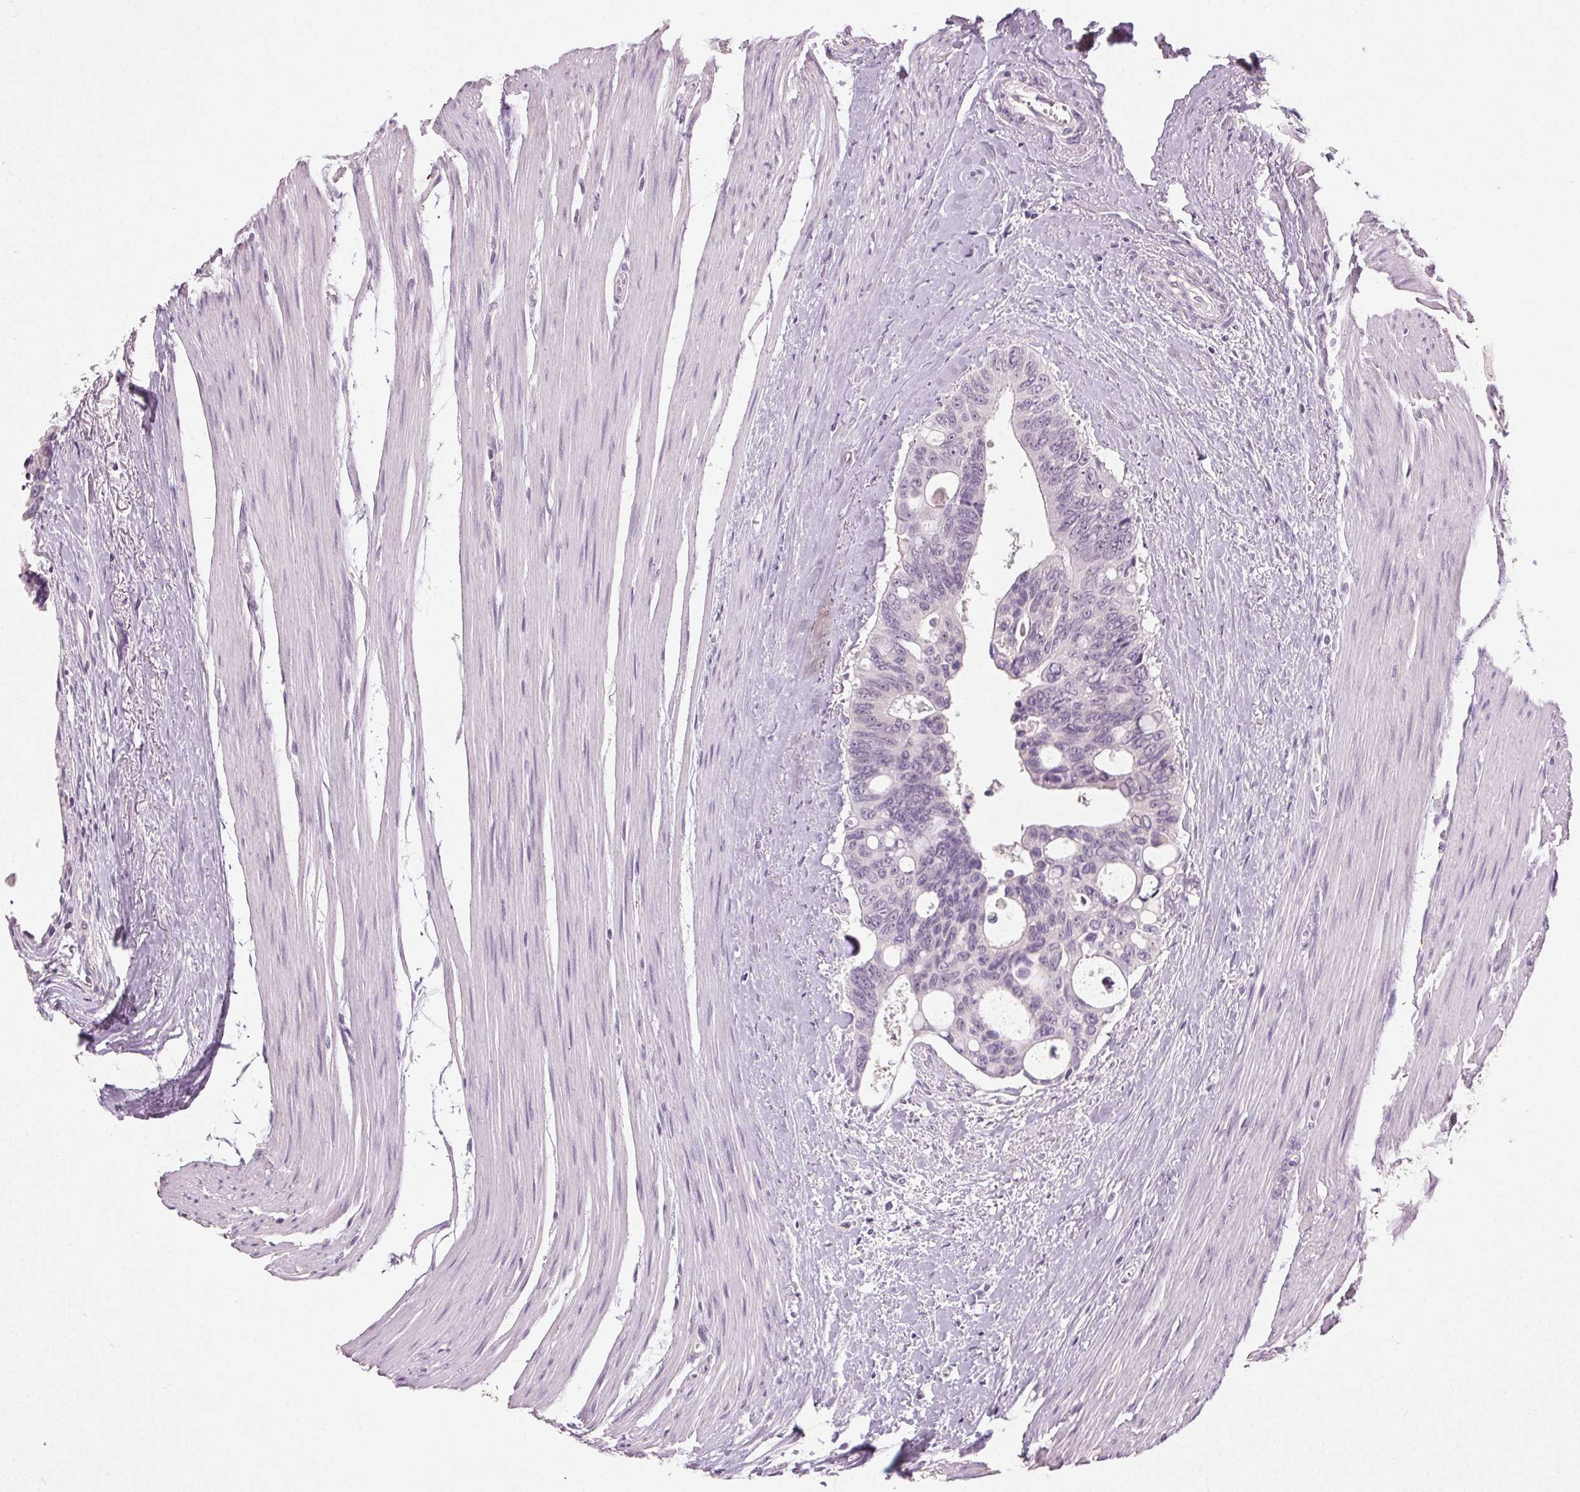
{"staining": {"intensity": "negative", "quantity": "none", "location": "none"}, "tissue": "colorectal cancer", "cell_type": "Tumor cells", "image_type": "cancer", "snomed": [{"axis": "morphology", "description": "Adenocarcinoma, NOS"}, {"axis": "topography", "description": "Rectum"}], "caption": "Photomicrograph shows no significant protein expression in tumor cells of adenocarcinoma (colorectal). (DAB (3,3'-diaminobenzidine) immunohistochemistry visualized using brightfield microscopy, high magnification).", "gene": "CLTRN", "patient": {"sex": "male", "age": 76}}